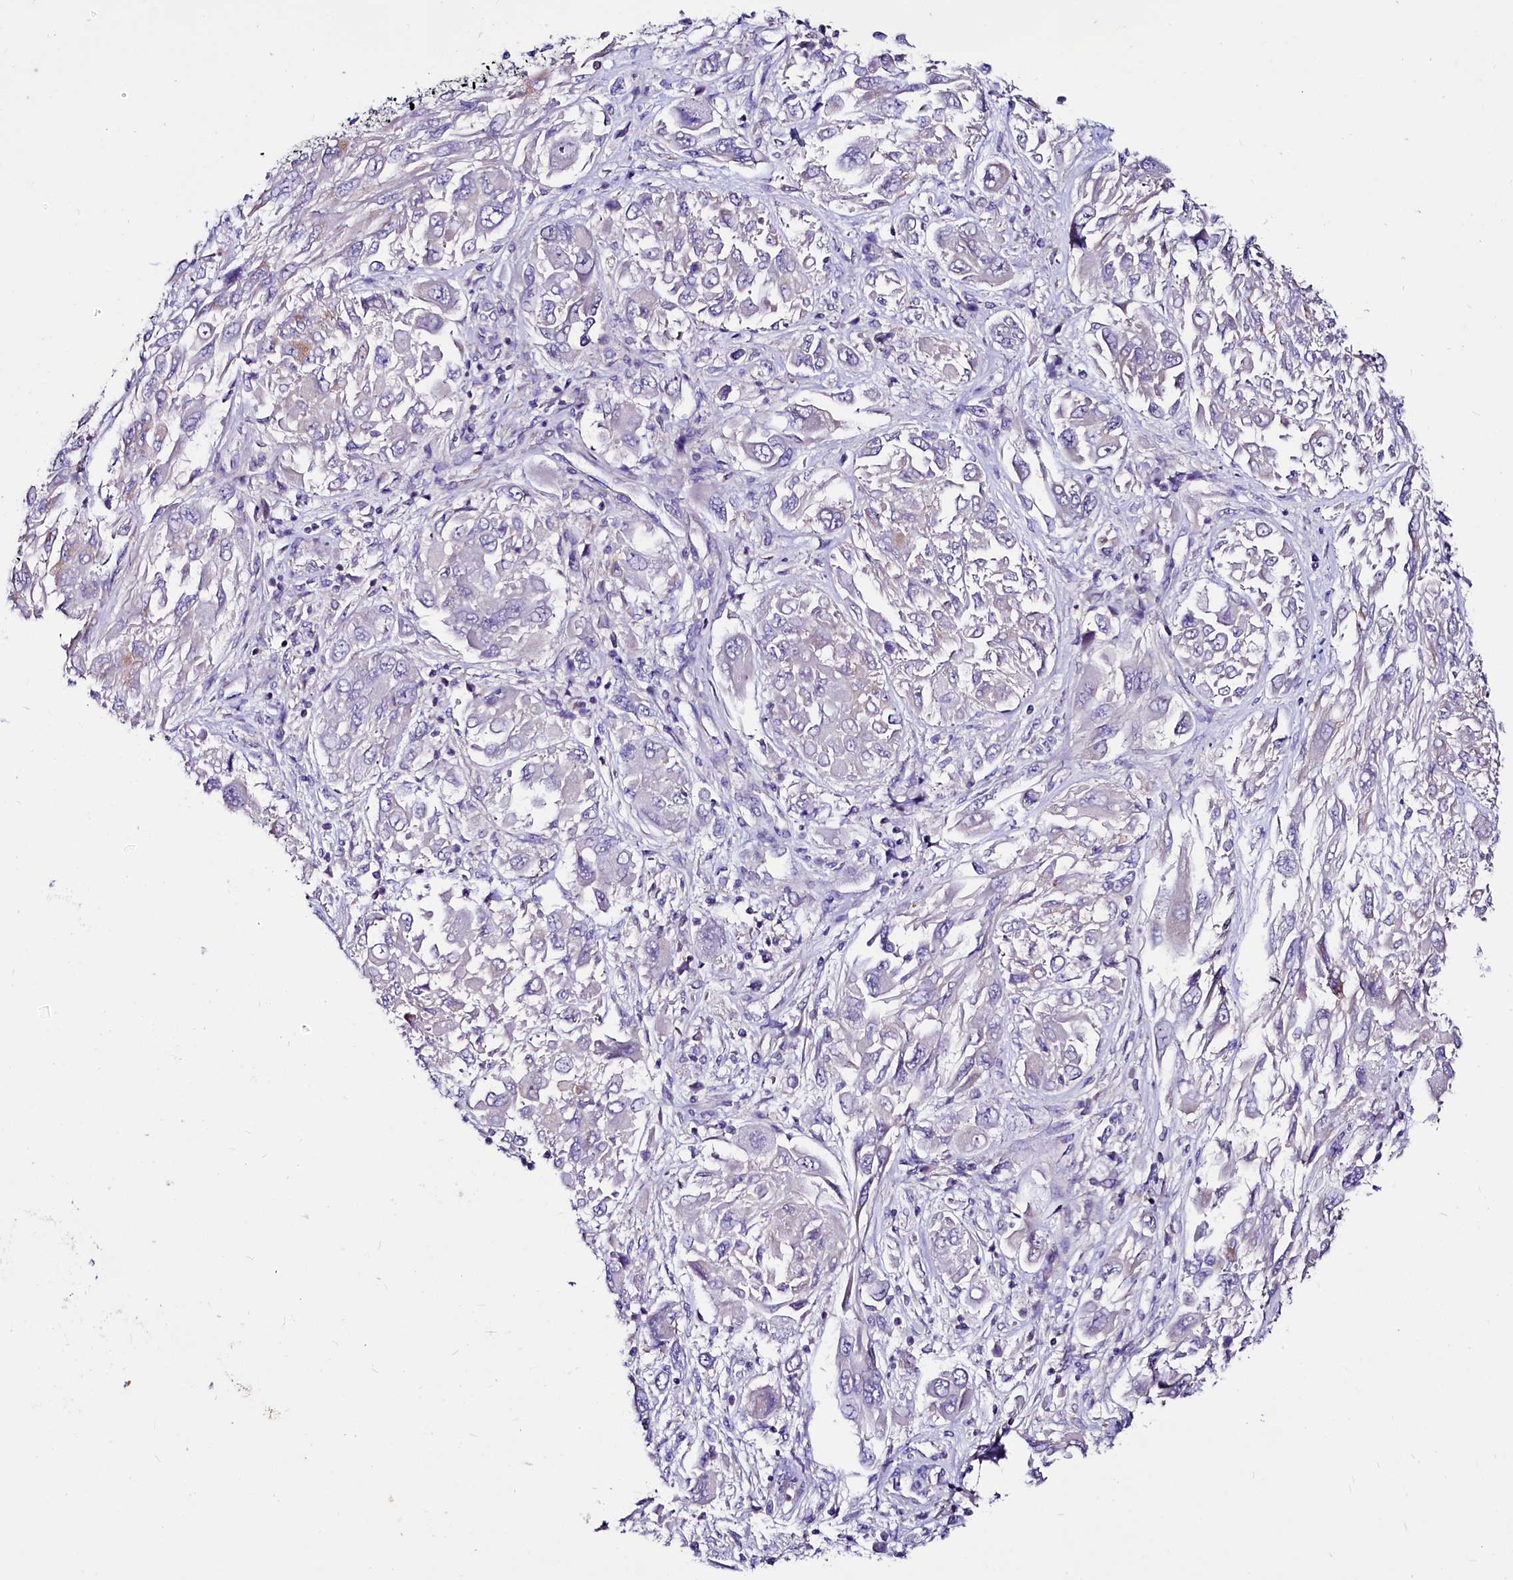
{"staining": {"intensity": "negative", "quantity": "none", "location": "none"}, "tissue": "melanoma", "cell_type": "Tumor cells", "image_type": "cancer", "snomed": [{"axis": "morphology", "description": "Malignant melanoma, NOS"}, {"axis": "topography", "description": "Skin"}], "caption": "IHC histopathology image of human melanoma stained for a protein (brown), which reveals no staining in tumor cells. Nuclei are stained in blue.", "gene": "ABHD5", "patient": {"sex": "female", "age": 91}}